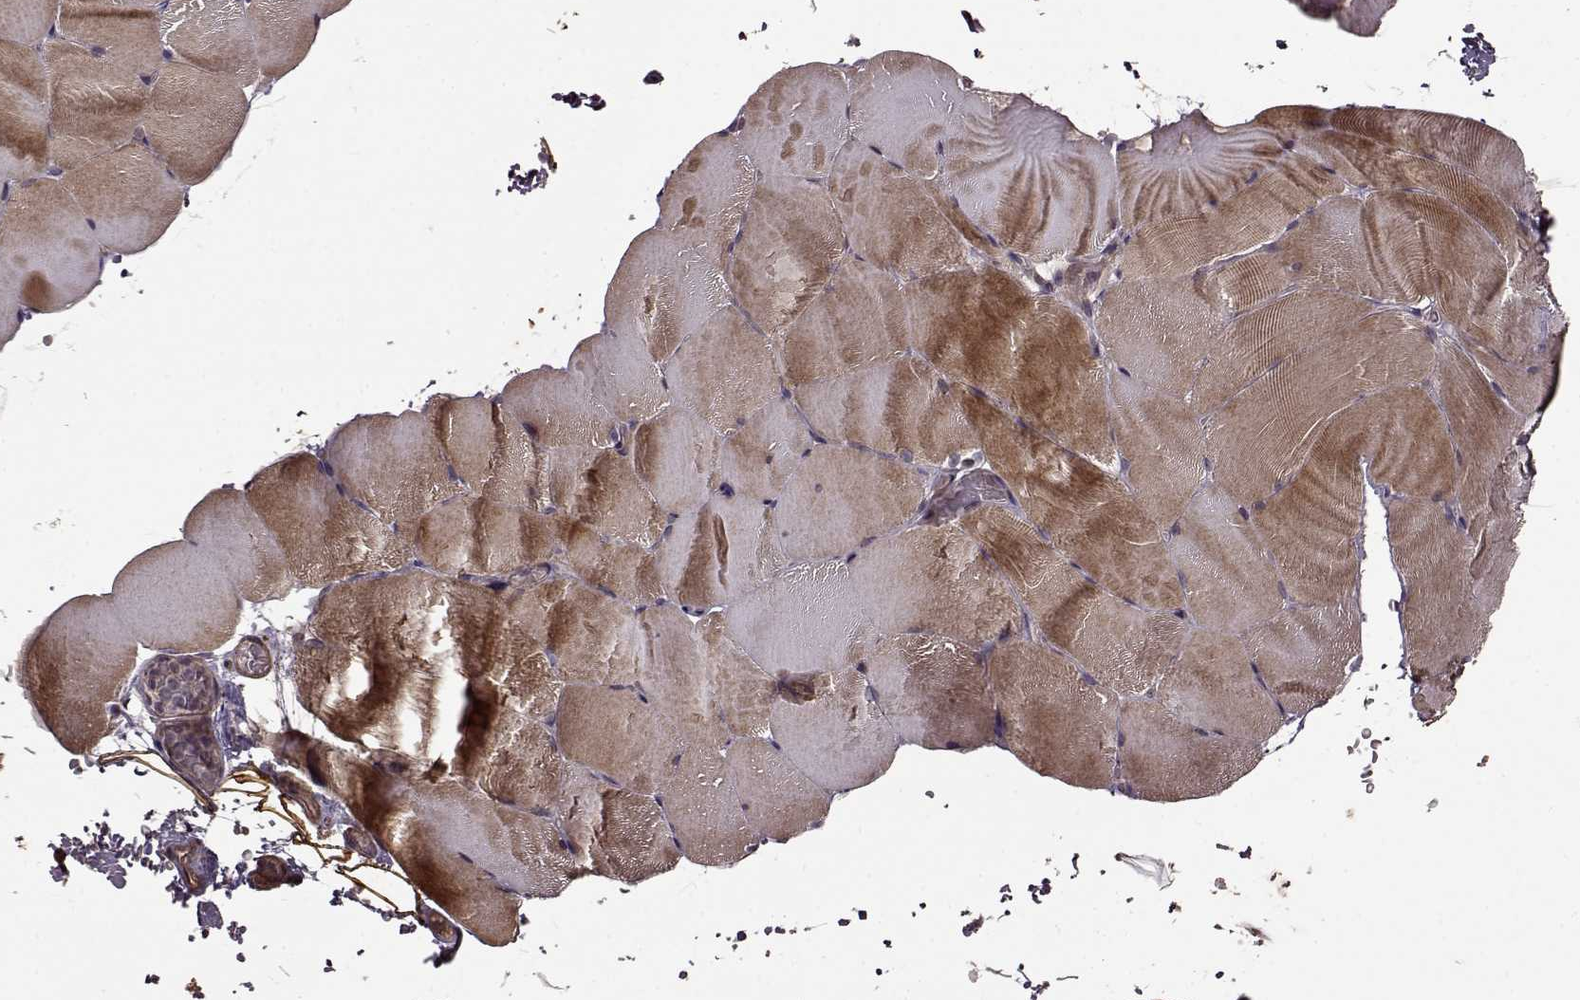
{"staining": {"intensity": "moderate", "quantity": ">75%", "location": "cytoplasmic/membranous"}, "tissue": "skeletal muscle", "cell_type": "Myocytes", "image_type": "normal", "snomed": [{"axis": "morphology", "description": "Normal tissue, NOS"}, {"axis": "topography", "description": "Skeletal muscle"}], "caption": "Immunohistochemical staining of unremarkable skeletal muscle displays >75% levels of moderate cytoplasmic/membranous protein expression in about >75% of myocytes. (IHC, brightfield microscopy, high magnification).", "gene": "FBXW11", "patient": {"sex": "female", "age": 37}}